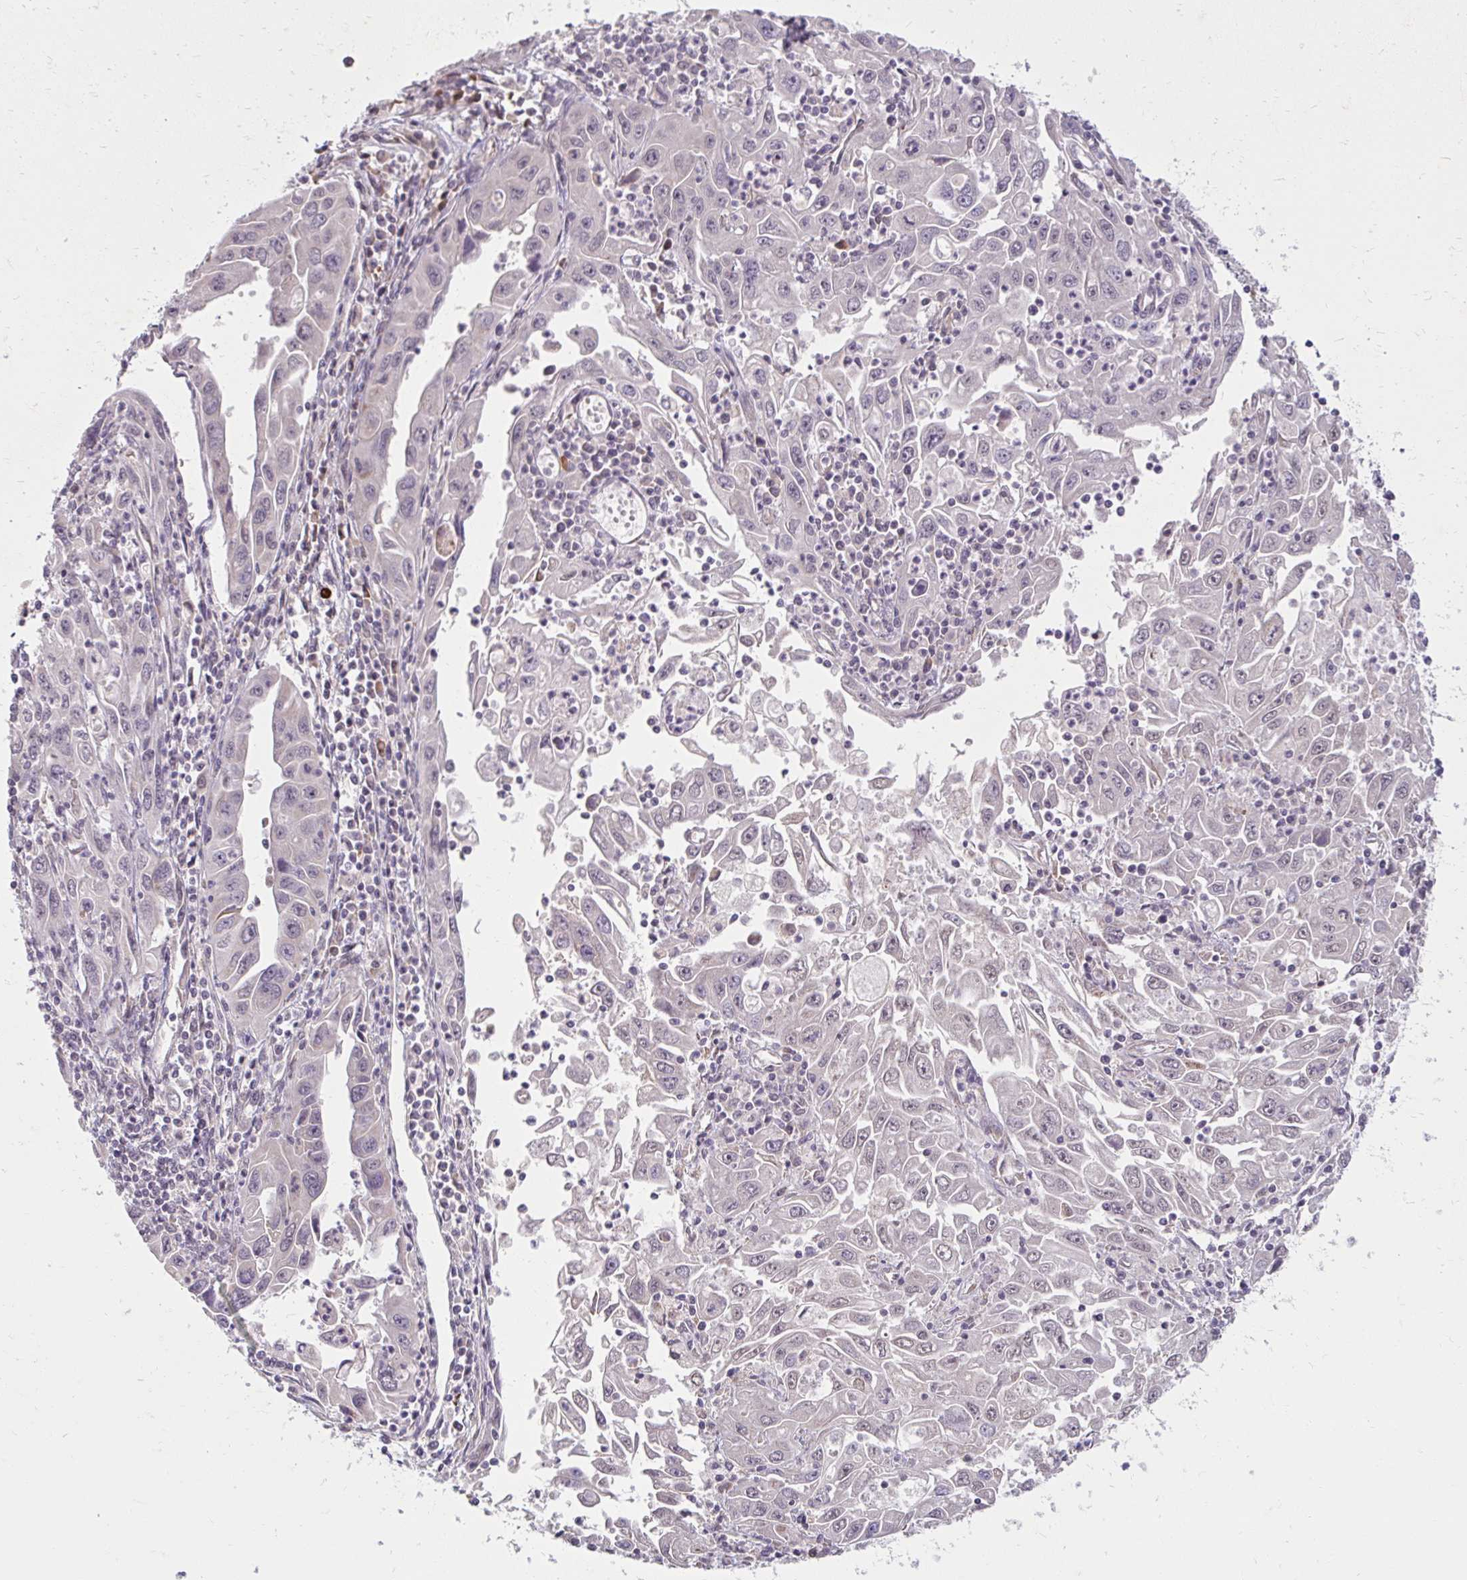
{"staining": {"intensity": "negative", "quantity": "none", "location": "none"}, "tissue": "endometrial cancer", "cell_type": "Tumor cells", "image_type": "cancer", "snomed": [{"axis": "morphology", "description": "Adenocarcinoma, NOS"}, {"axis": "topography", "description": "Uterus"}], "caption": "Immunohistochemistry histopathology image of human adenocarcinoma (endometrial) stained for a protein (brown), which displays no staining in tumor cells.", "gene": "DDN", "patient": {"sex": "female", "age": 62}}